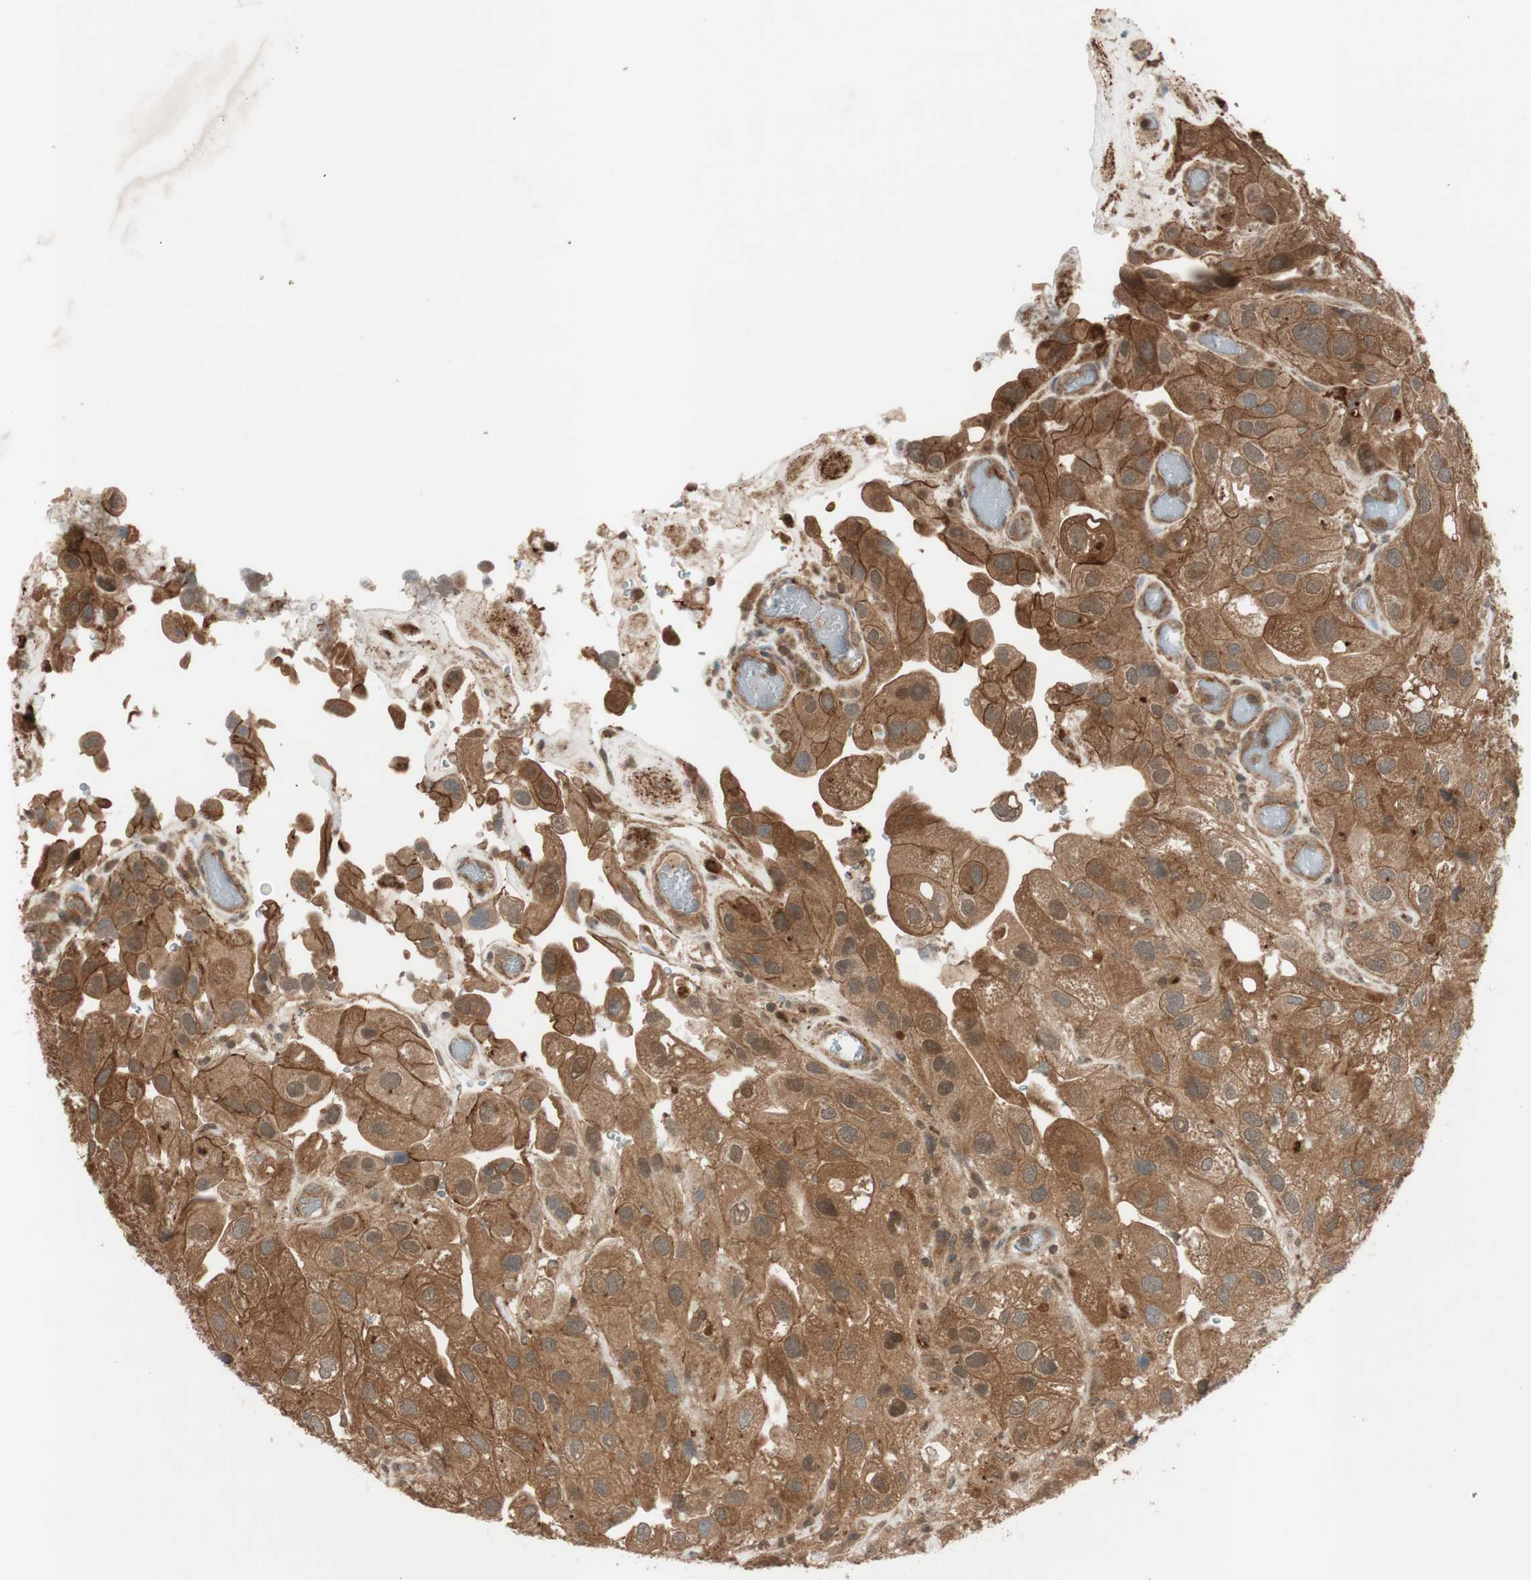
{"staining": {"intensity": "moderate", "quantity": ">75%", "location": "cytoplasmic/membranous"}, "tissue": "urothelial cancer", "cell_type": "Tumor cells", "image_type": "cancer", "snomed": [{"axis": "morphology", "description": "Urothelial carcinoma, High grade"}, {"axis": "topography", "description": "Urinary bladder"}], "caption": "Immunohistochemical staining of high-grade urothelial carcinoma displays medium levels of moderate cytoplasmic/membranous positivity in approximately >75% of tumor cells.", "gene": "EPHA8", "patient": {"sex": "female", "age": 64}}